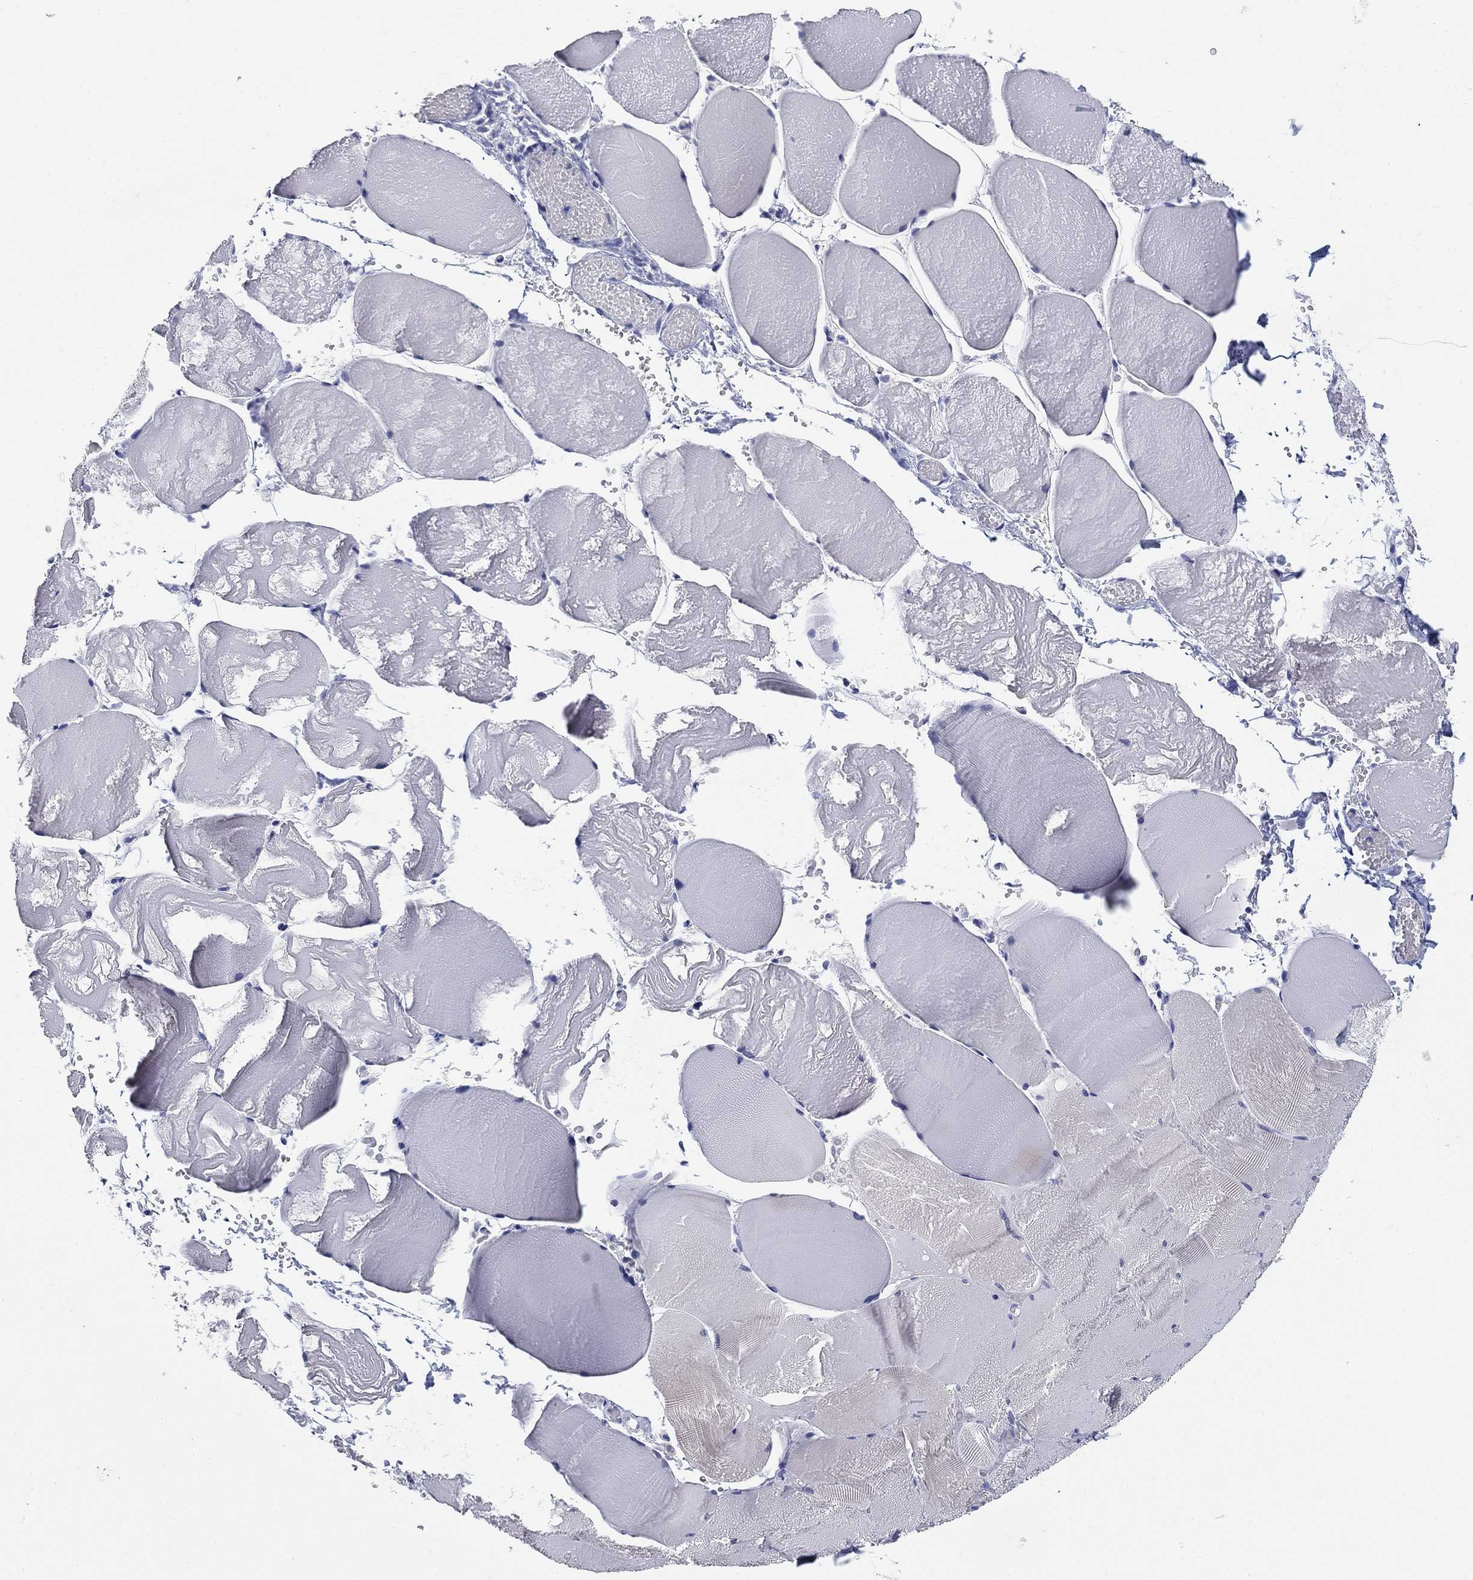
{"staining": {"intensity": "negative", "quantity": "none", "location": "none"}, "tissue": "skeletal muscle", "cell_type": "Myocytes", "image_type": "normal", "snomed": [{"axis": "morphology", "description": "Normal tissue, NOS"}, {"axis": "morphology", "description": "Malignant melanoma, Metastatic site"}, {"axis": "topography", "description": "Skeletal muscle"}], "caption": "Immunohistochemistry histopathology image of unremarkable human skeletal muscle stained for a protein (brown), which reveals no positivity in myocytes.", "gene": "CLUL1", "patient": {"sex": "male", "age": 50}}